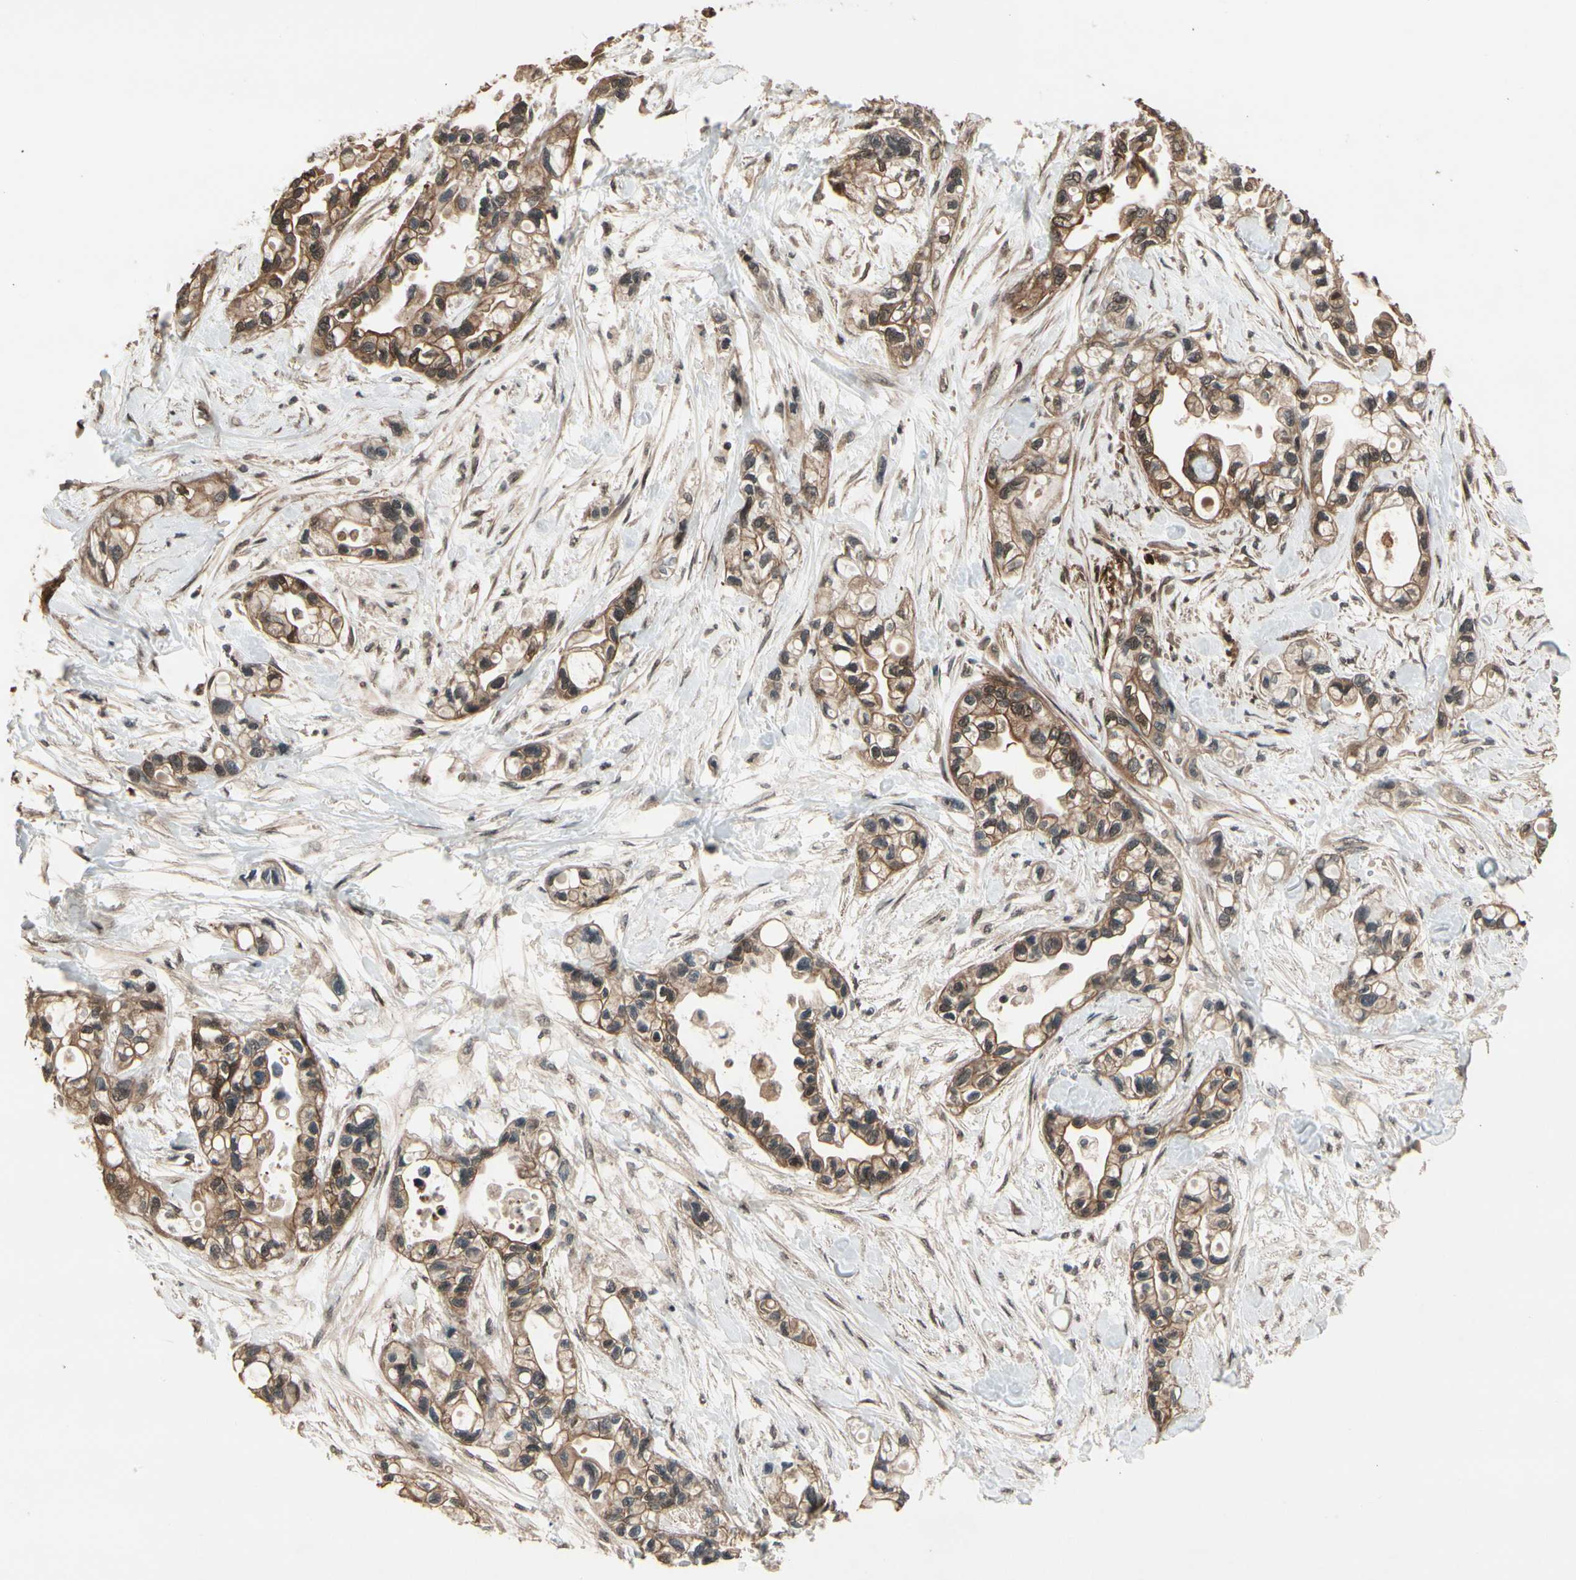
{"staining": {"intensity": "moderate", "quantity": "<25%", "location": "cytoplasmic/membranous"}, "tissue": "pancreatic cancer", "cell_type": "Tumor cells", "image_type": "cancer", "snomed": [{"axis": "morphology", "description": "Adenocarcinoma, NOS"}, {"axis": "topography", "description": "Pancreas"}], "caption": "About <25% of tumor cells in human adenocarcinoma (pancreatic) exhibit moderate cytoplasmic/membranous protein positivity as visualized by brown immunohistochemical staining.", "gene": "CSF1R", "patient": {"sex": "female", "age": 77}}